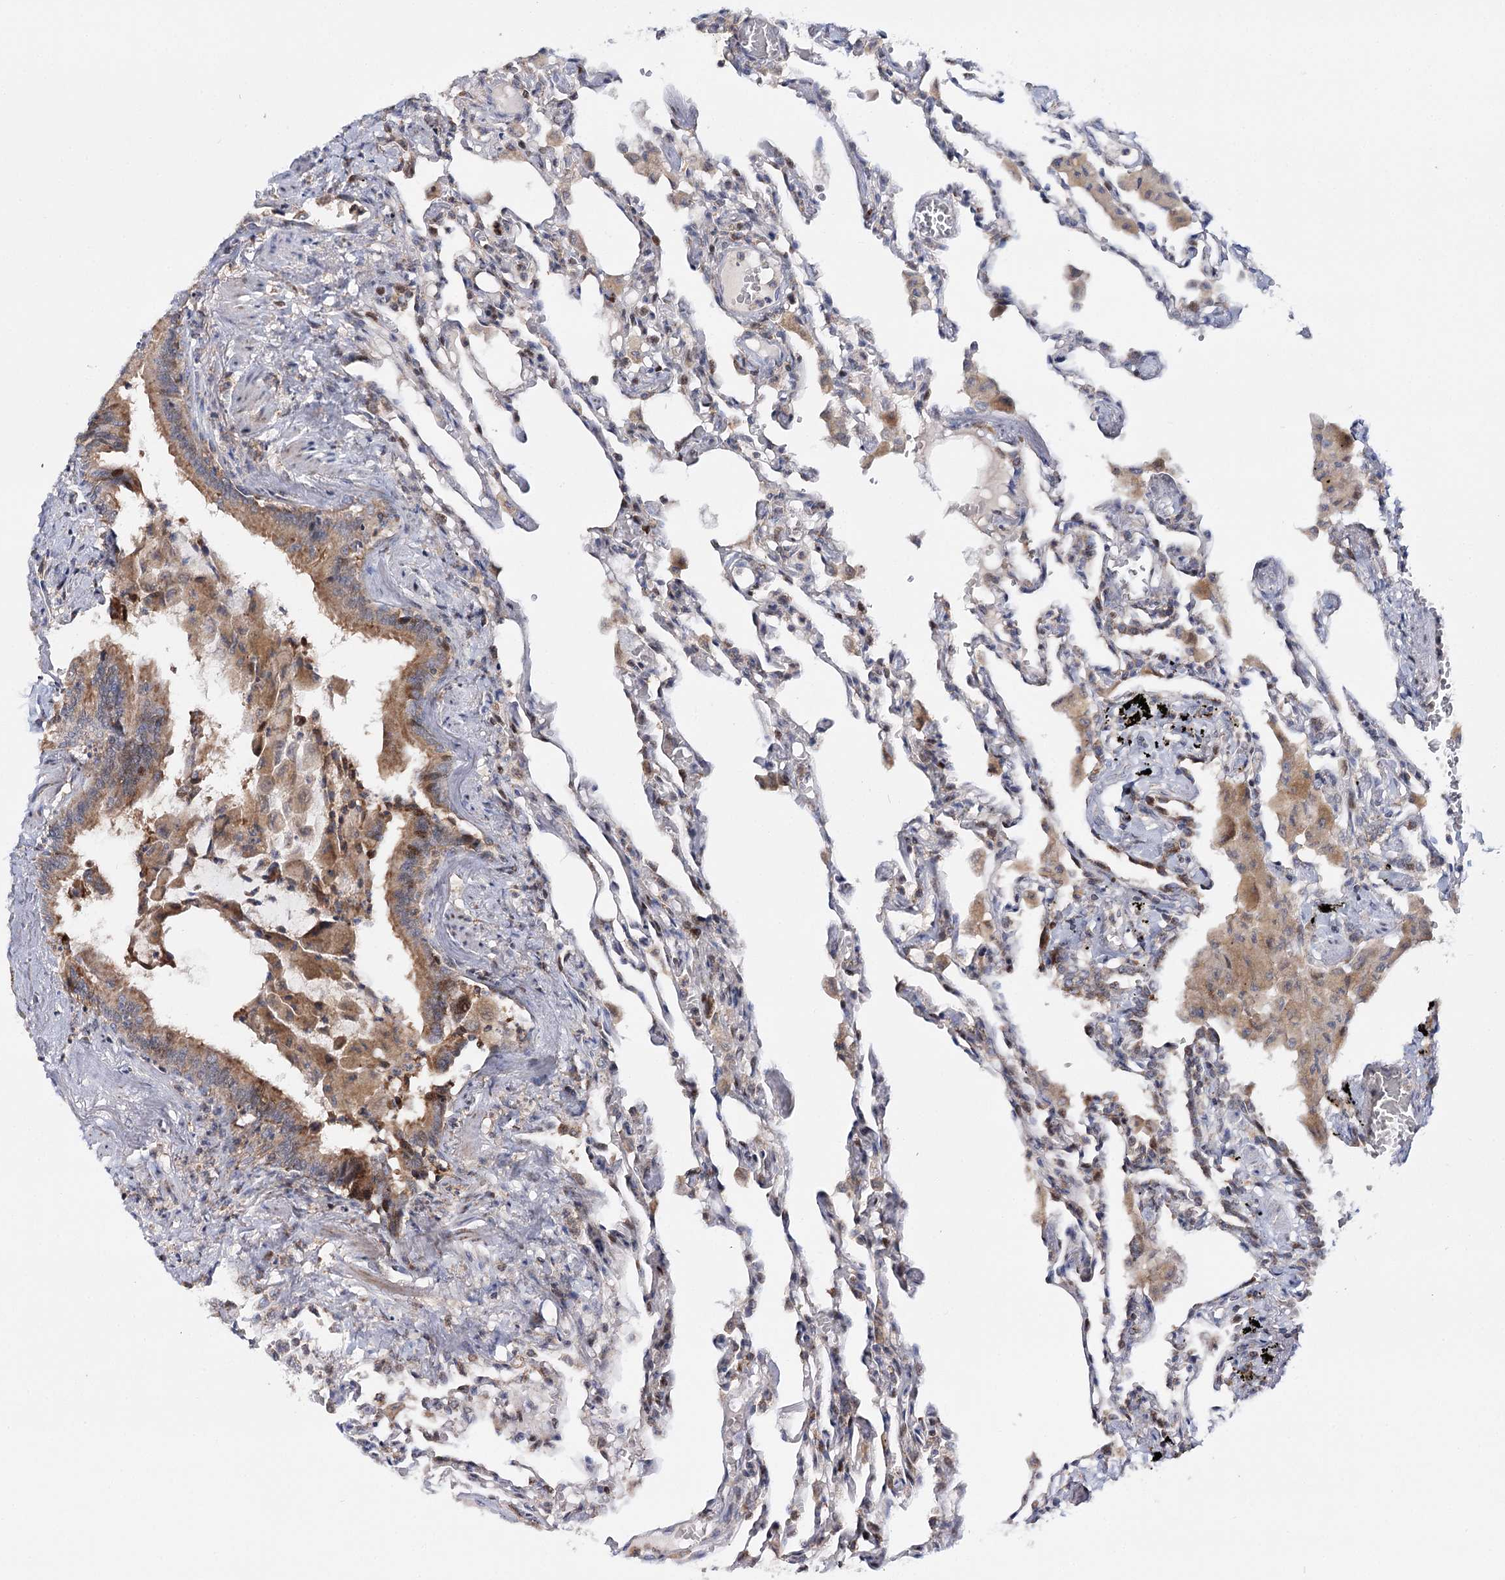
{"staining": {"intensity": "weak", "quantity": "25%-75%", "location": "cytoplasmic/membranous,nuclear"}, "tissue": "lung", "cell_type": "Alveolar cells", "image_type": "normal", "snomed": [{"axis": "morphology", "description": "Normal tissue, NOS"}, {"axis": "topography", "description": "Bronchus"}, {"axis": "topography", "description": "Lung"}], "caption": "A low amount of weak cytoplasmic/membranous,nuclear positivity is identified in about 25%-75% of alveolar cells in benign lung.", "gene": "CFAP46", "patient": {"sex": "female", "age": 49}}